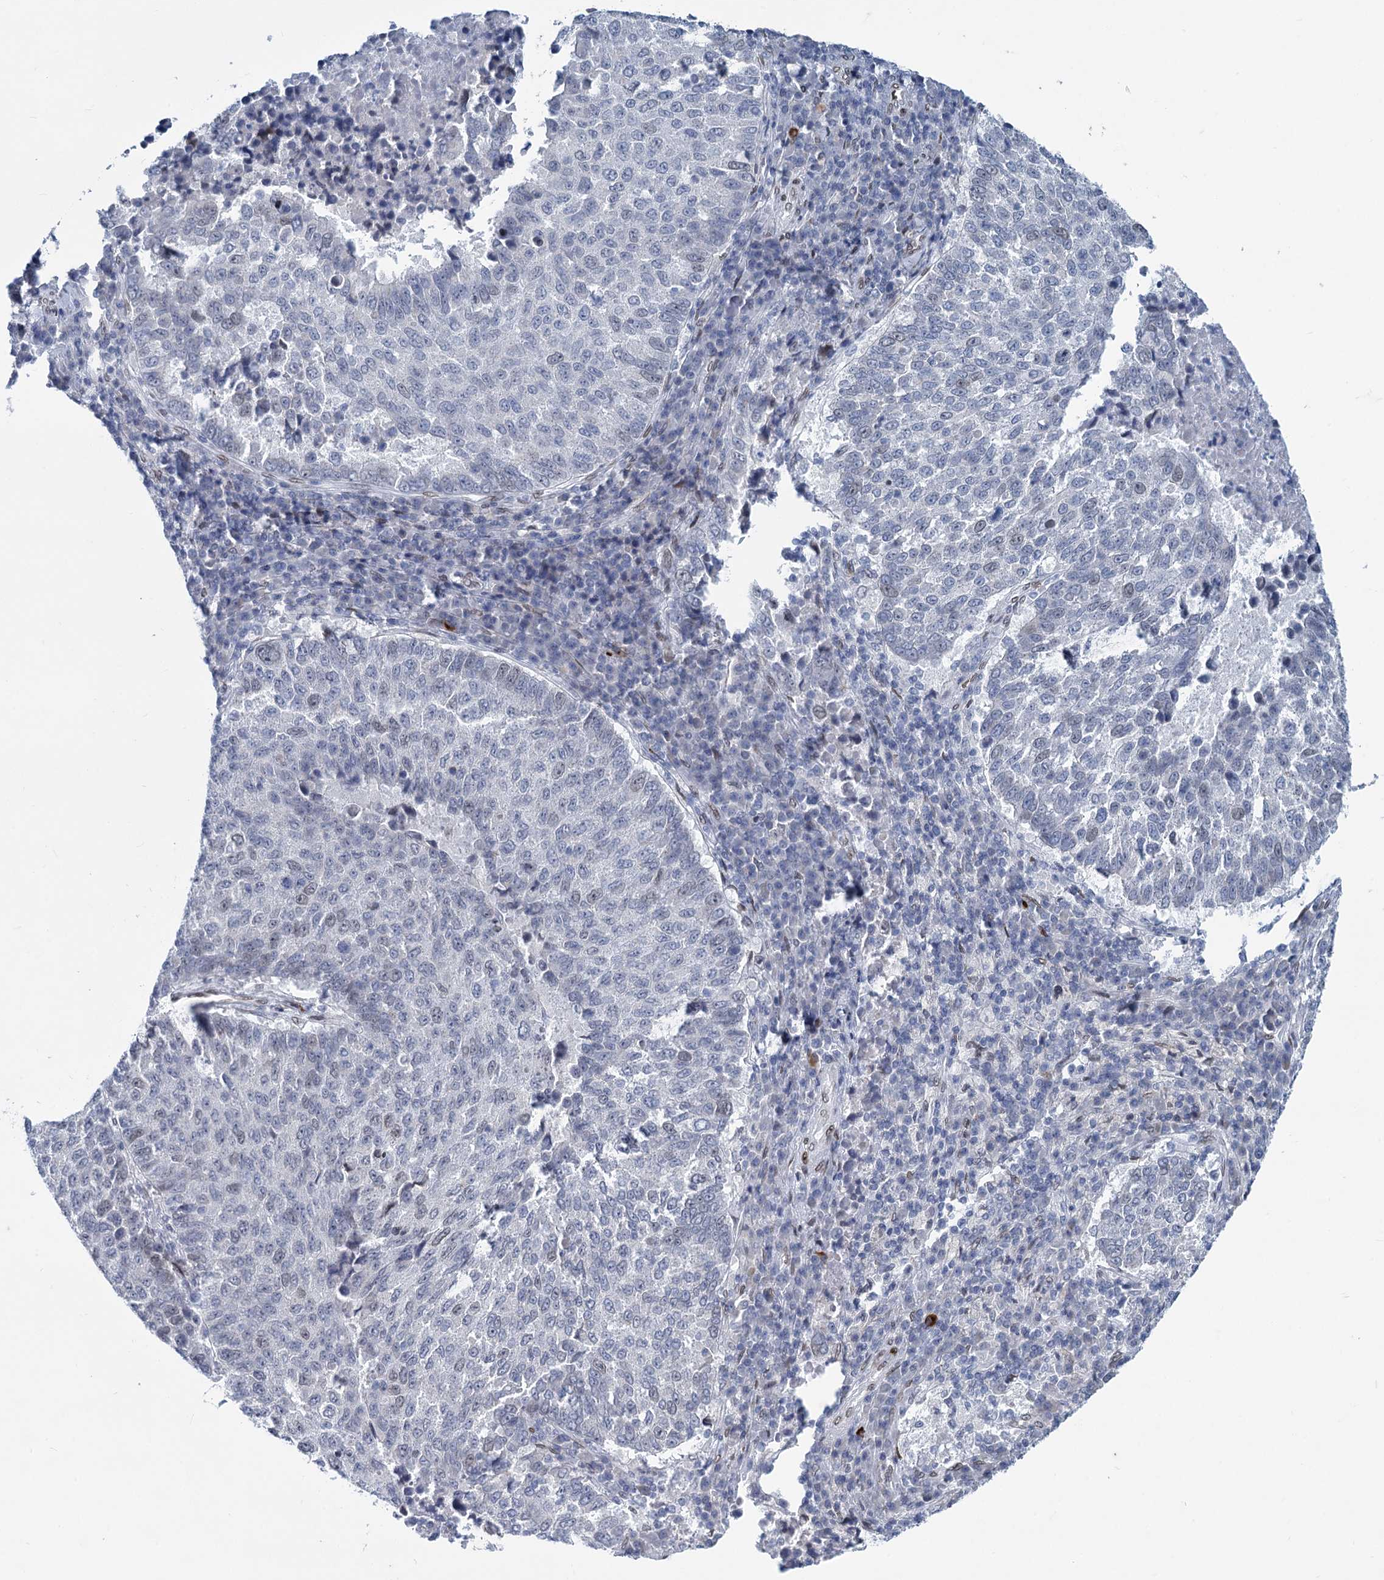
{"staining": {"intensity": "negative", "quantity": "none", "location": "none"}, "tissue": "lung cancer", "cell_type": "Tumor cells", "image_type": "cancer", "snomed": [{"axis": "morphology", "description": "Squamous cell carcinoma, NOS"}, {"axis": "topography", "description": "Lung"}], "caption": "Photomicrograph shows no significant protein staining in tumor cells of lung cancer (squamous cell carcinoma).", "gene": "PRSS35", "patient": {"sex": "male", "age": 73}}